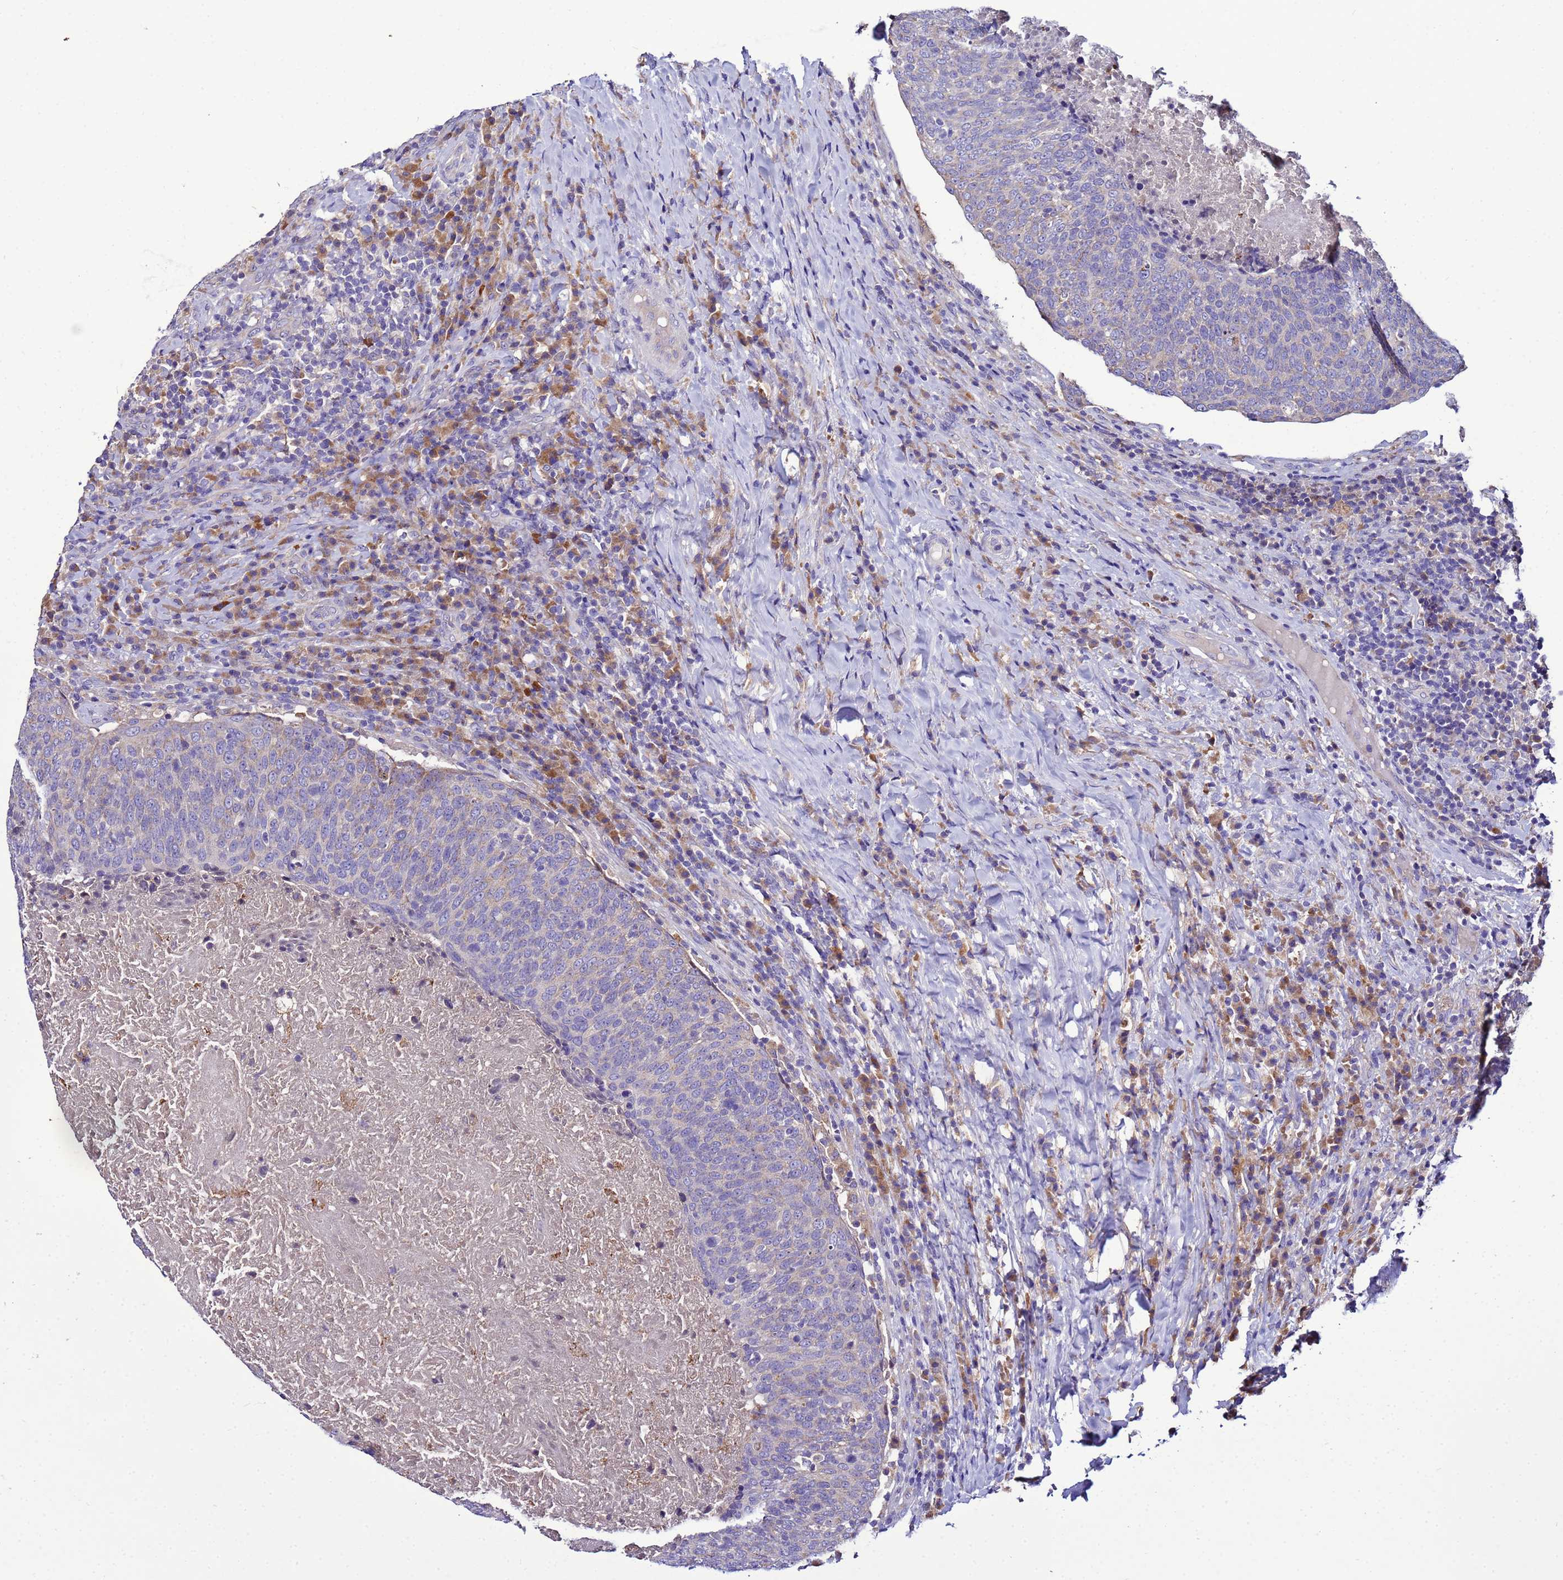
{"staining": {"intensity": "negative", "quantity": "none", "location": "none"}, "tissue": "head and neck cancer", "cell_type": "Tumor cells", "image_type": "cancer", "snomed": [{"axis": "morphology", "description": "Squamous cell carcinoma, NOS"}, {"axis": "morphology", "description": "Squamous cell carcinoma, metastatic, NOS"}, {"axis": "topography", "description": "Lymph node"}, {"axis": "topography", "description": "Head-Neck"}], "caption": "Immunohistochemistry (IHC) histopathology image of neoplastic tissue: human head and neck squamous cell carcinoma stained with DAB reveals no significant protein expression in tumor cells.", "gene": "ANTKMT", "patient": {"sex": "male", "age": 62}}